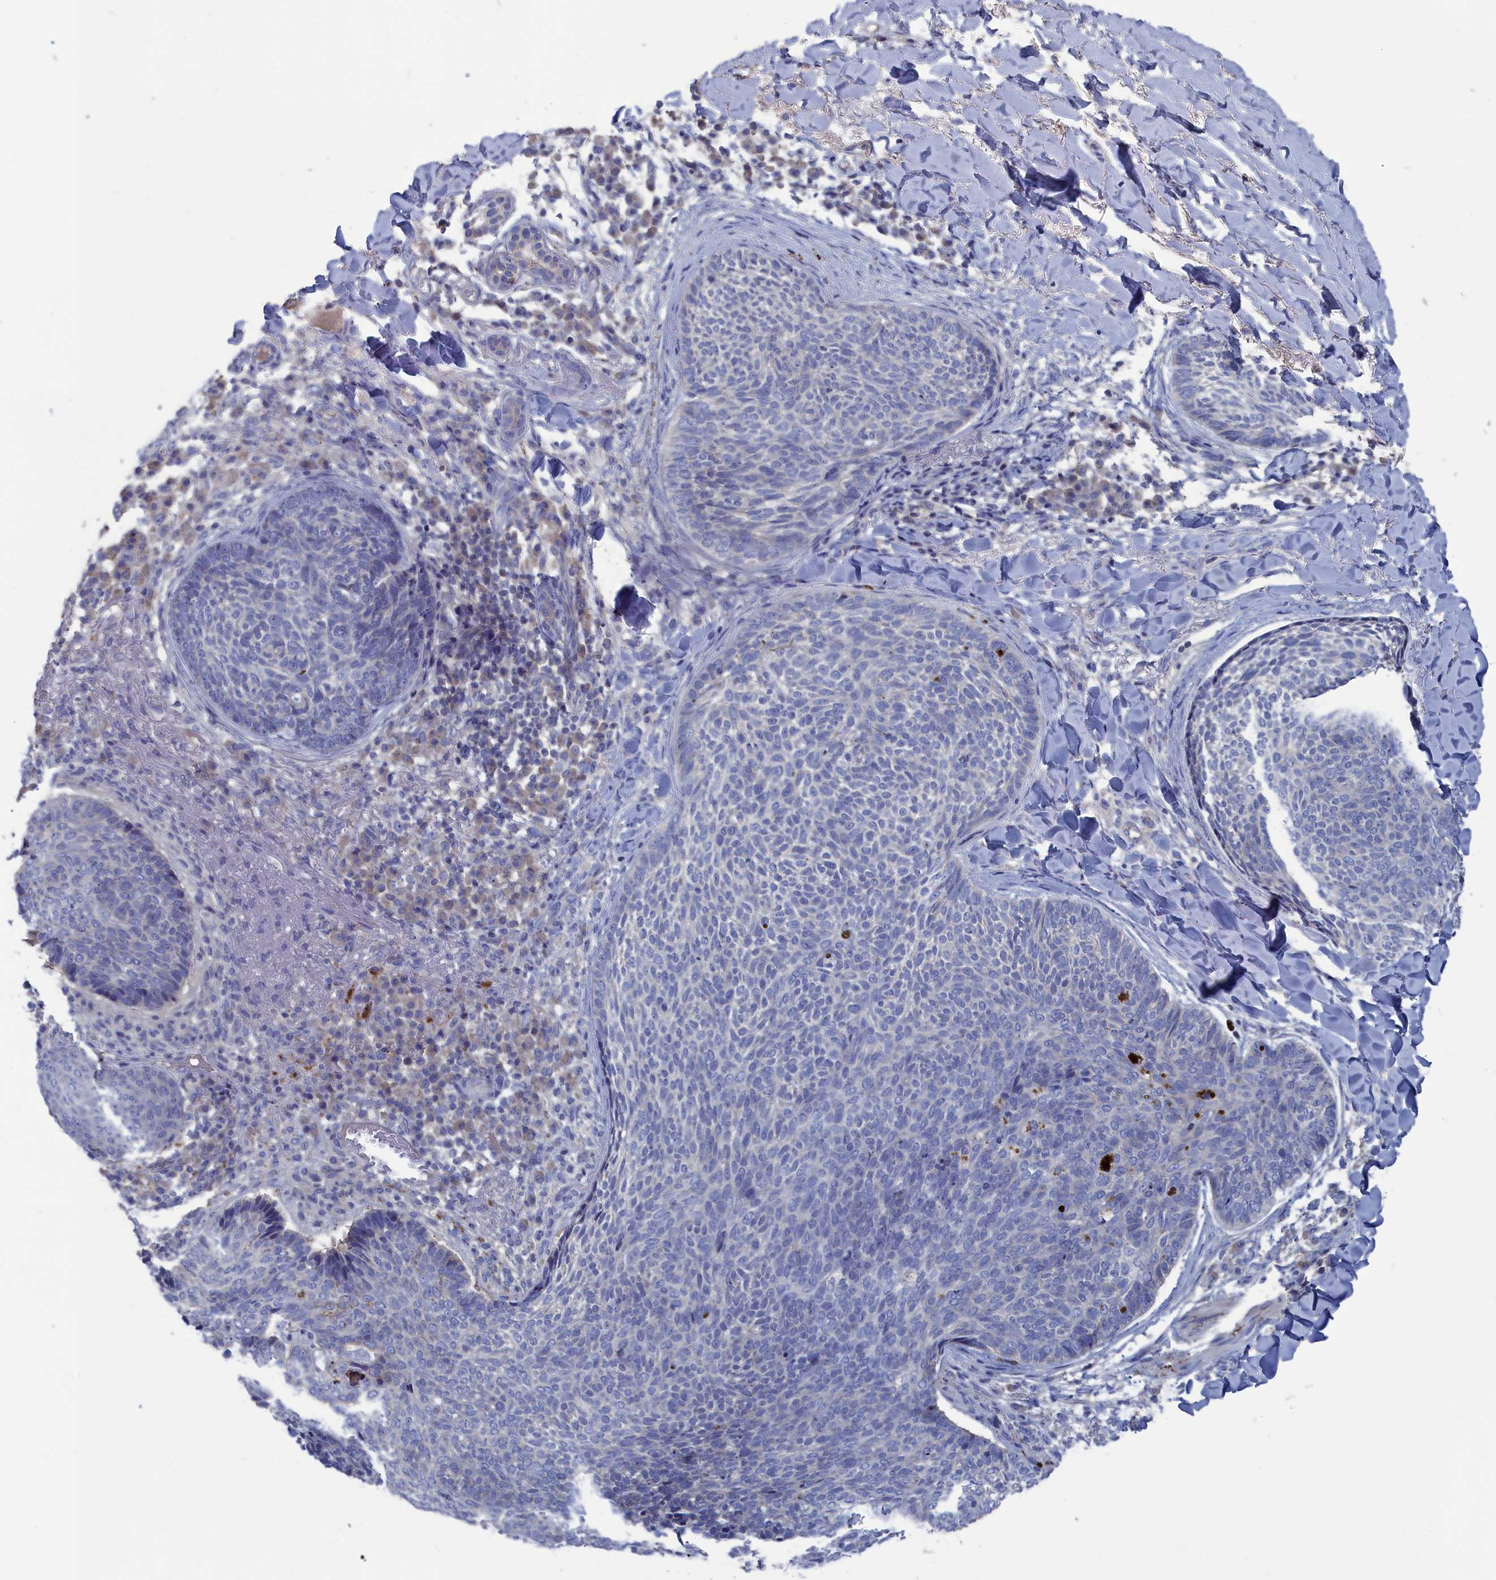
{"staining": {"intensity": "negative", "quantity": "none", "location": "none"}, "tissue": "skin cancer", "cell_type": "Tumor cells", "image_type": "cancer", "snomed": [{"axis": "morphology", "description": "Basal cell carcinoma"}, {"axis": "topography", "description": "Skin"}], "caption": "Immunohistochemical staining of human basal cell carcinoma (skin) shows no significant positivity in tumor cells.", "gene": "CEND1", "patient": {"sex": "male", "age": 85}}